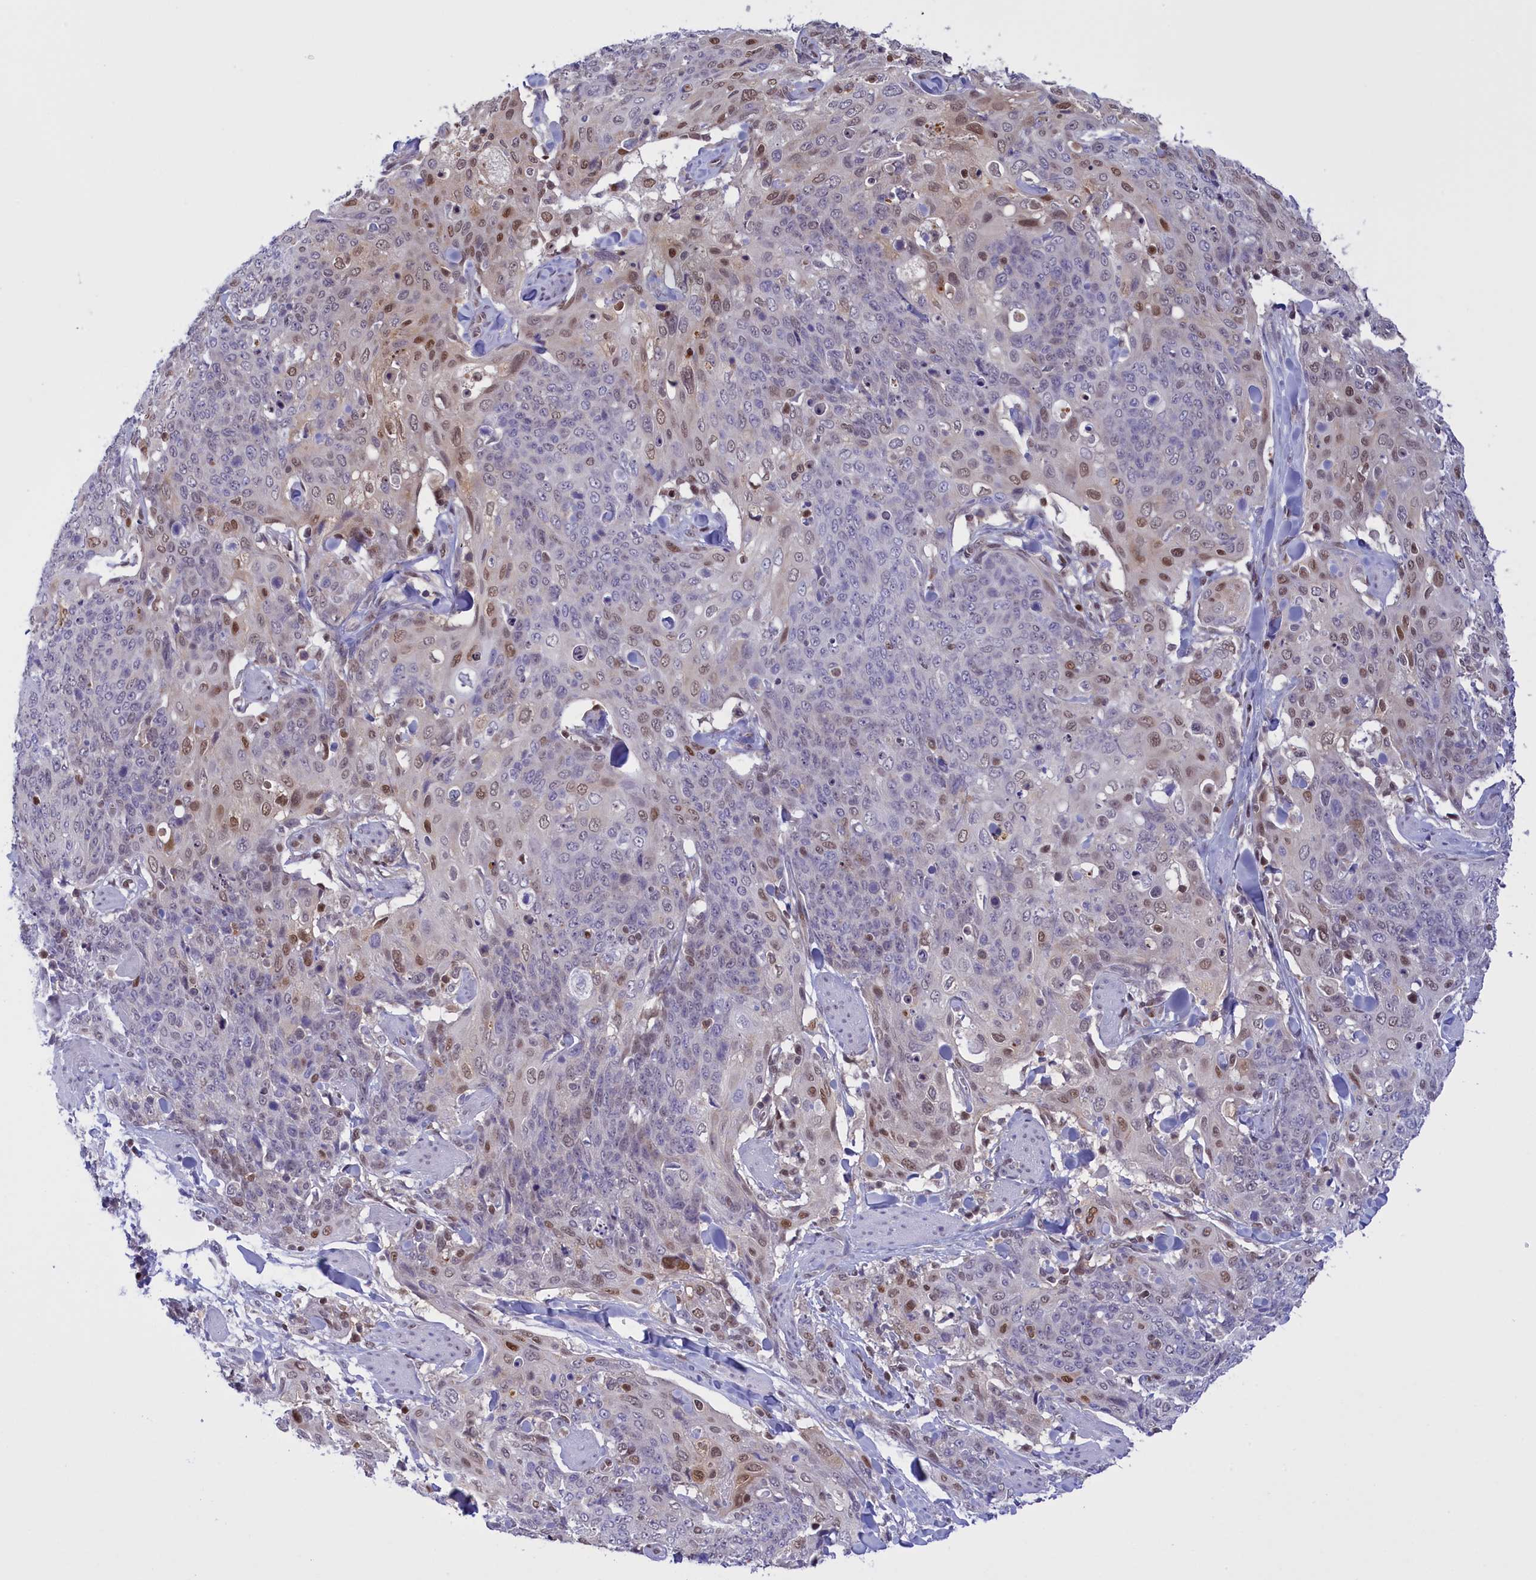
{"staining": {"intensity": "moderate", "quantity": "<25%", "location": "nuclear"}, "tissue": "skin cancer", "cell_type": "Tumor cells", "image_type": "cancer", "snomed": [{"axis": "morphology", "description": "Squamous cell carcinoma, NOS"}, {"axis": "topography", "description": "Skin"}, {"axis": "topography", "description": "Vulva"}], "caption": "Skin cancer (squamous cell carcinoma) stained with DAB IHC shows low levels of moderate nuclear positivity in about <25% of tumor cells. Immunohistochemistry stains the protein in brown and the nuclei are stained blue.", "gene": "IZUMO2", "patient": {"sex": "female", "age": 85}}